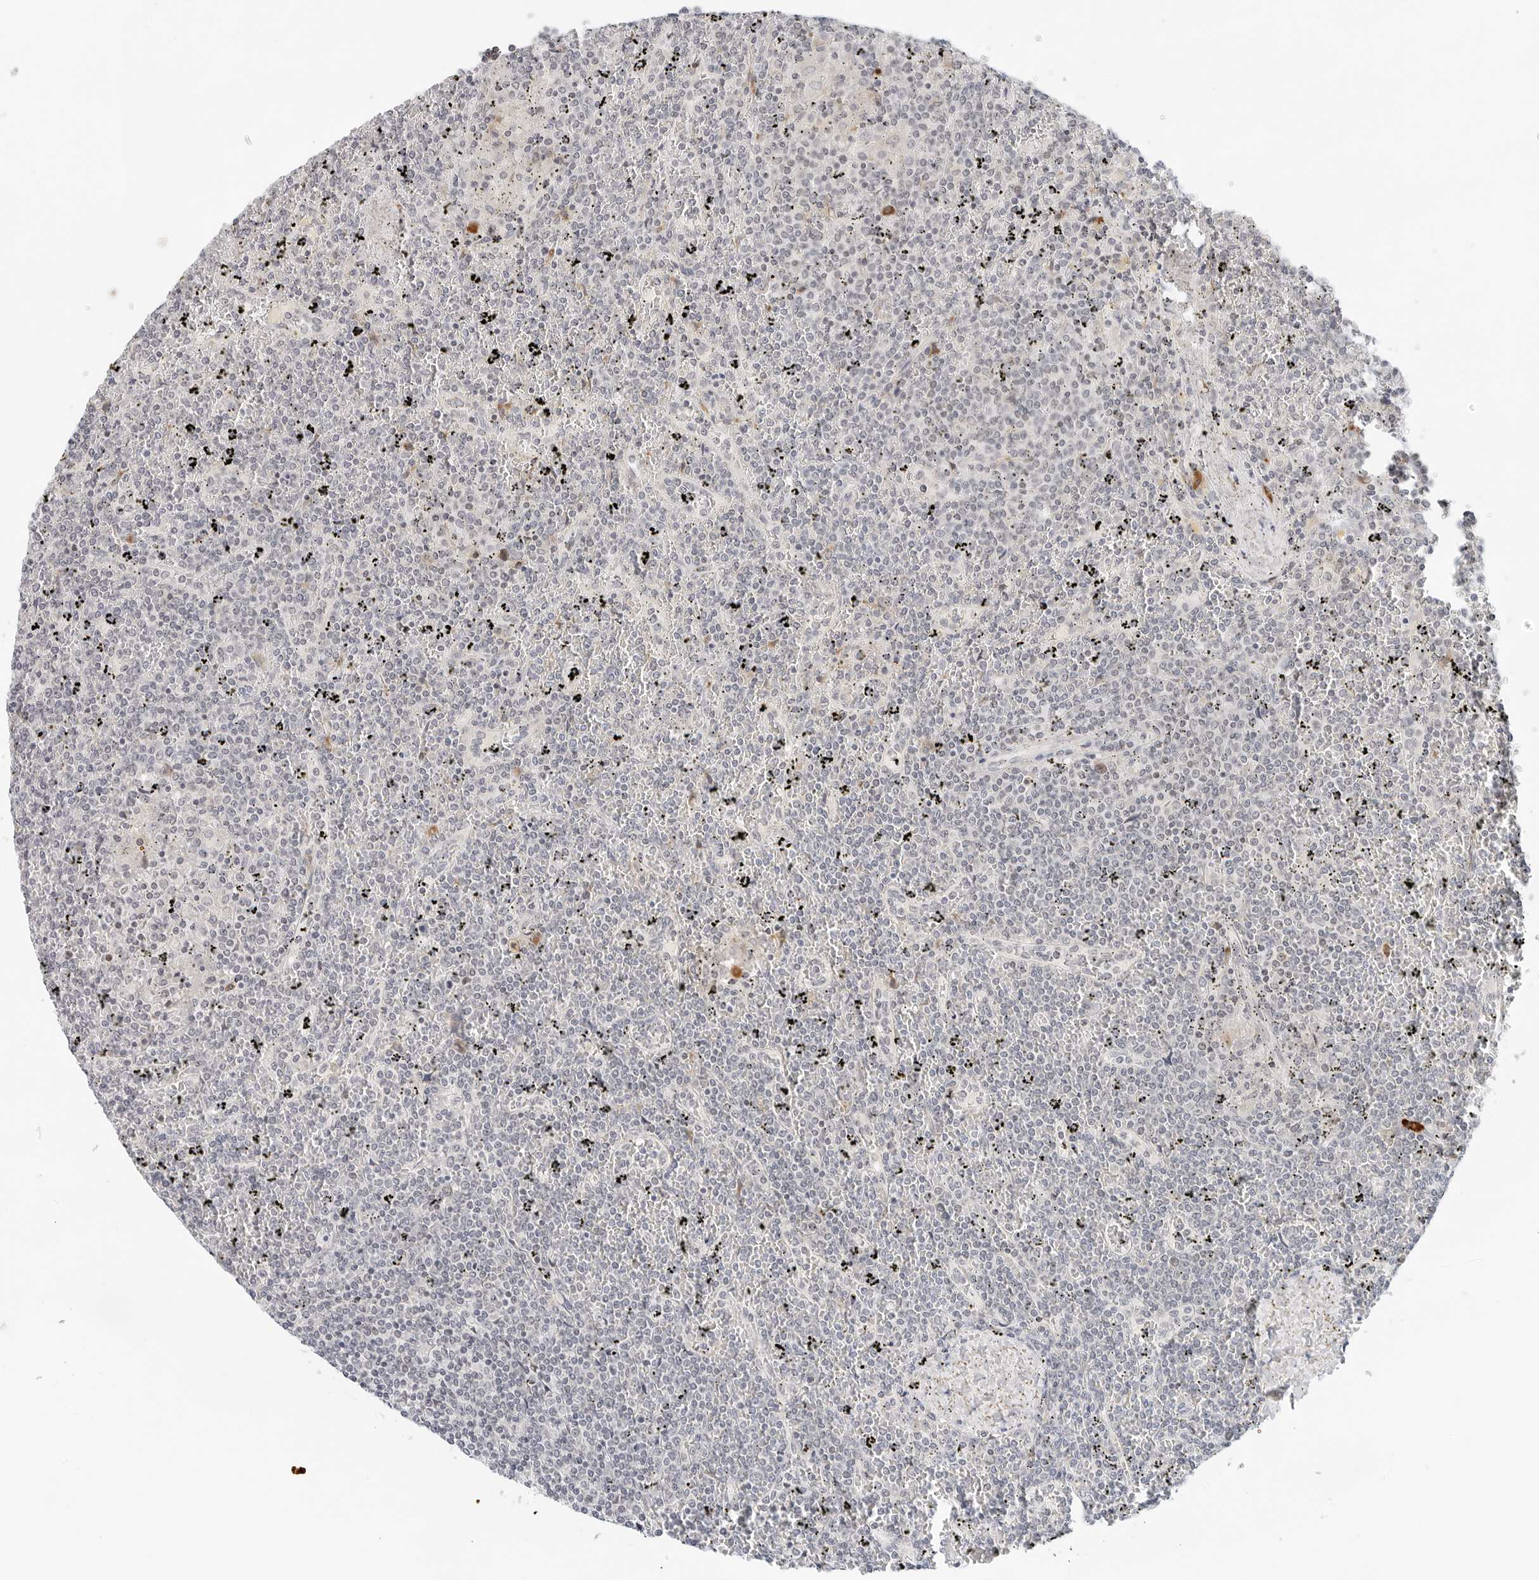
{"staining": {"intensity": "negative", "quantity": "none", "location": "none"}, "tissue": "lymphoma", "cell_type": "Tumor cells", "image_type": "cancer", "snomed": [{"axis": "morphology", "description": "Malignant lymphoma, non-Hodgkin's type, Low grade"}, {"axis": "topography", "description": "Spleen"}], "caption": "Low-grade malignant lymphoma, non-Hodgkin's type stained for a protein using immunohistochemistry (IHC) exhibits no staining tumor cells.", "gene": "PARP10", "patient": {"sex": "female", "age": 19}}